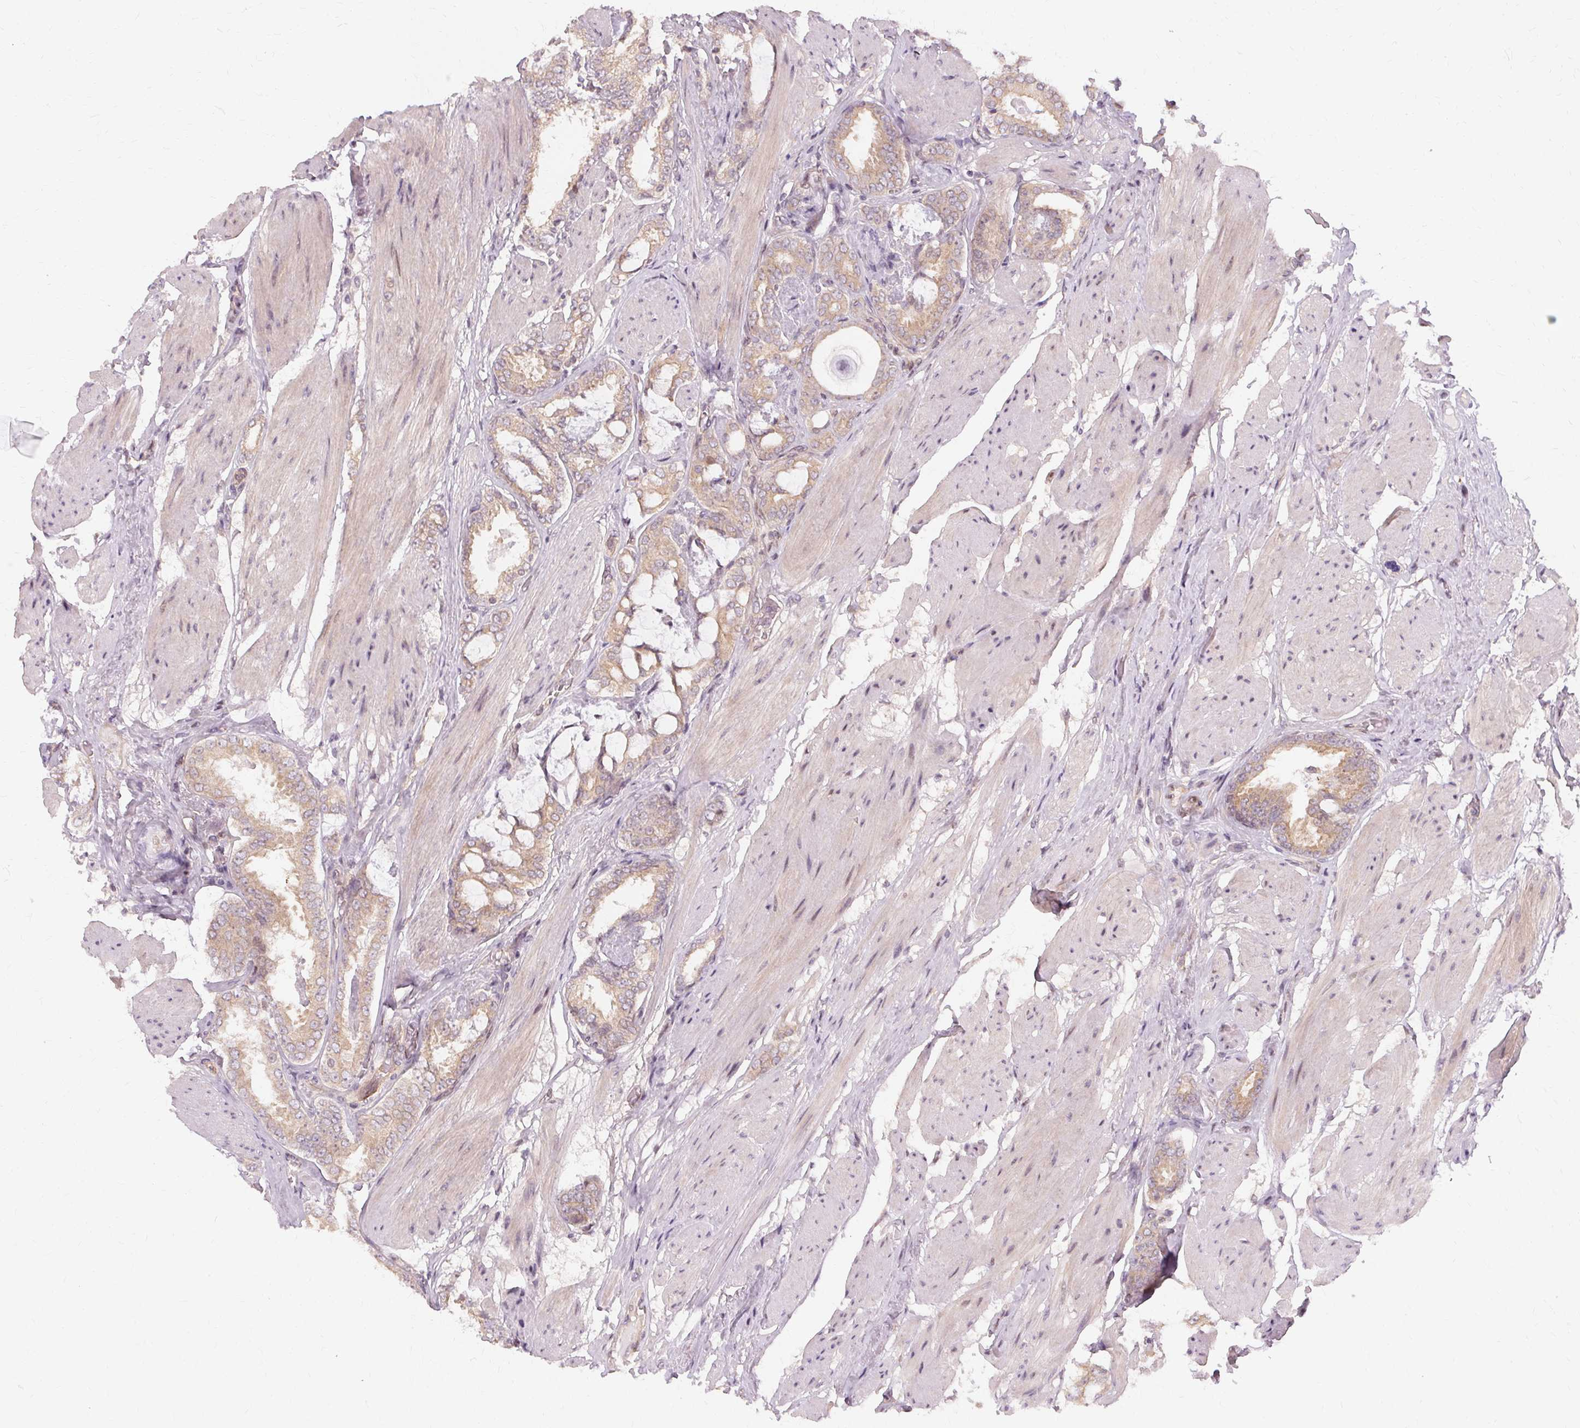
{"staining": {"intensity": "weak", "quantity": ">75%", "location": "cytoplasmic/membranous"}, "tissue": "prostate cancer", "cell_type": "Tumor cells", "image_type": "cancer", "snomed": [{"axis": "morphology", "description": "Adenocarcinoma, High grade"}, {"axis": "topography", "description": "Prostate"}], "caption": "Adenocarcinoma (high-grade) (prostate) was stained to show a protein in brown. There is low levels of weak cytoplasmic/membranous expression in about >75% of tumor cells. Using DAB (brown) and hematoxylin (blue) stains, captured at high magnification using brightfield microscopy.", "gene": "USP8", "patient": {"sex": "male", "age": 63}}